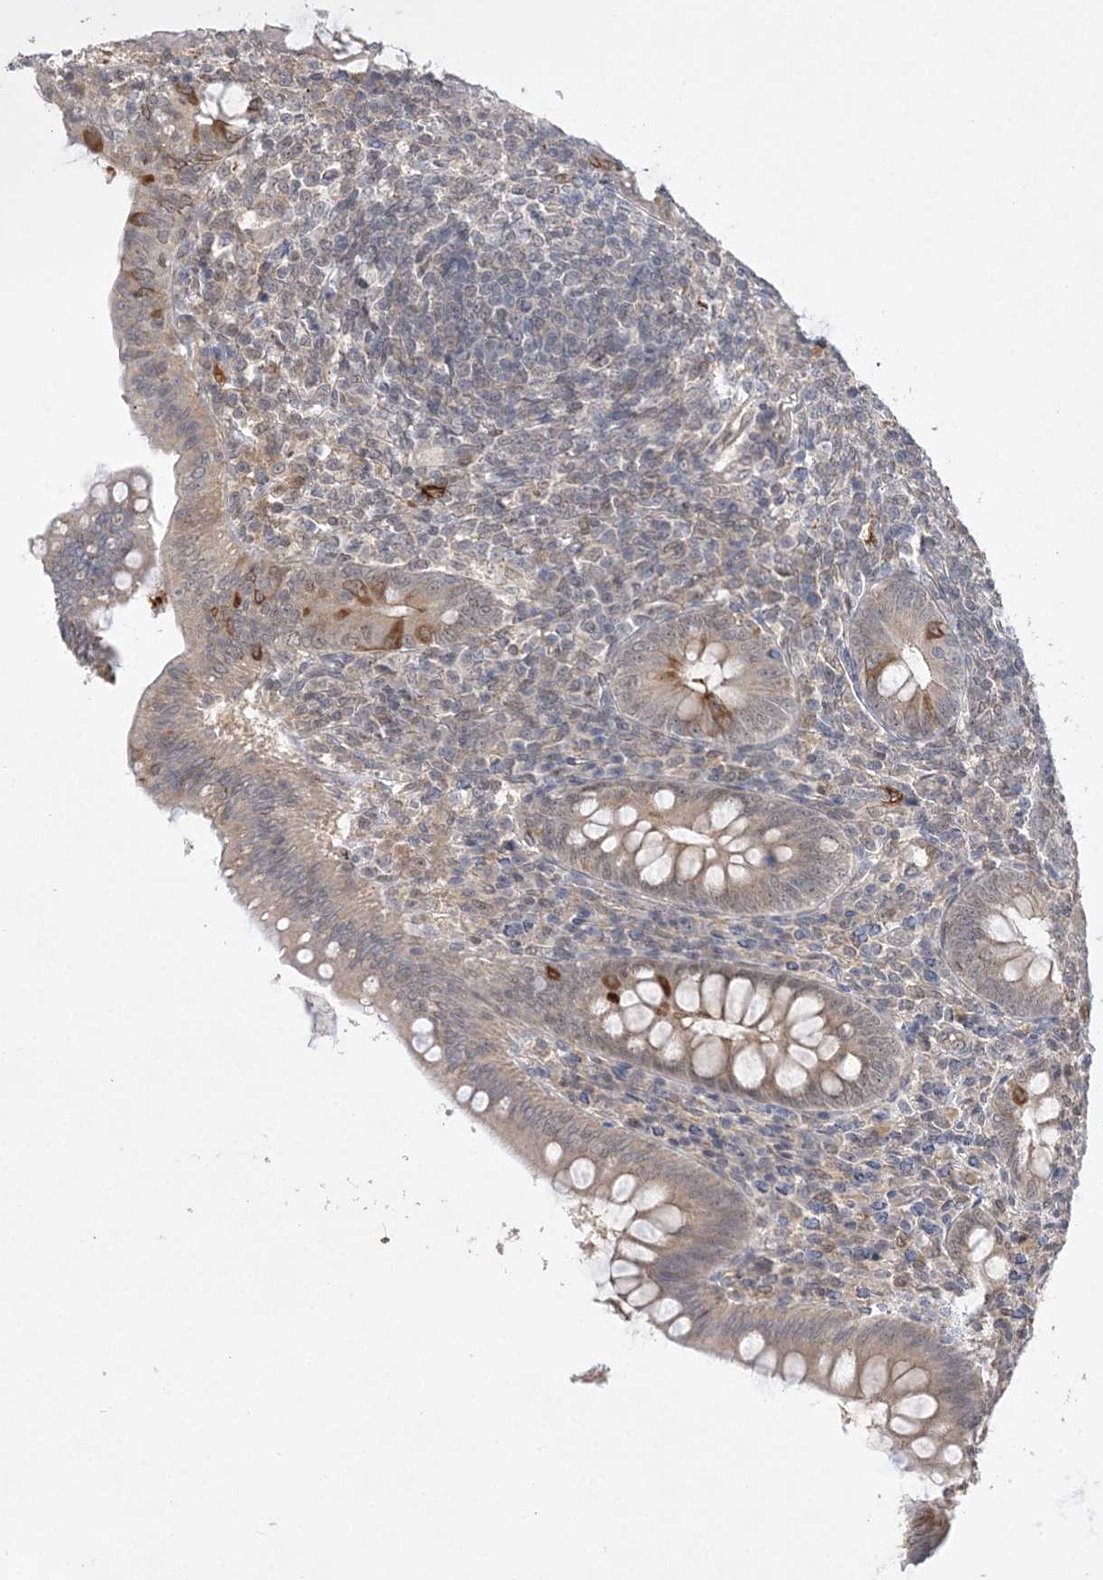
{"staining": {"intensity": "strong", "quantity": "<25%", "location": "cytoplasmic/membranous"}, "tissue": "appendix", "cell_type": "Glandular cells", "image_type": "normal", "snomed": [{"axis": "morphology", "description": "Normal tissue, NOS"}, {"axis": "topography", "description": "Appendix"}], "caption": "Immunohistochemistry (IHC) of unremarkable appendix demonstrates medium levels of strong cytoplasmic/membranous positivity in about <25% of glandular cells.", "gene": "TMEM132B", "patient": {"sex": "male", "age": 14}}